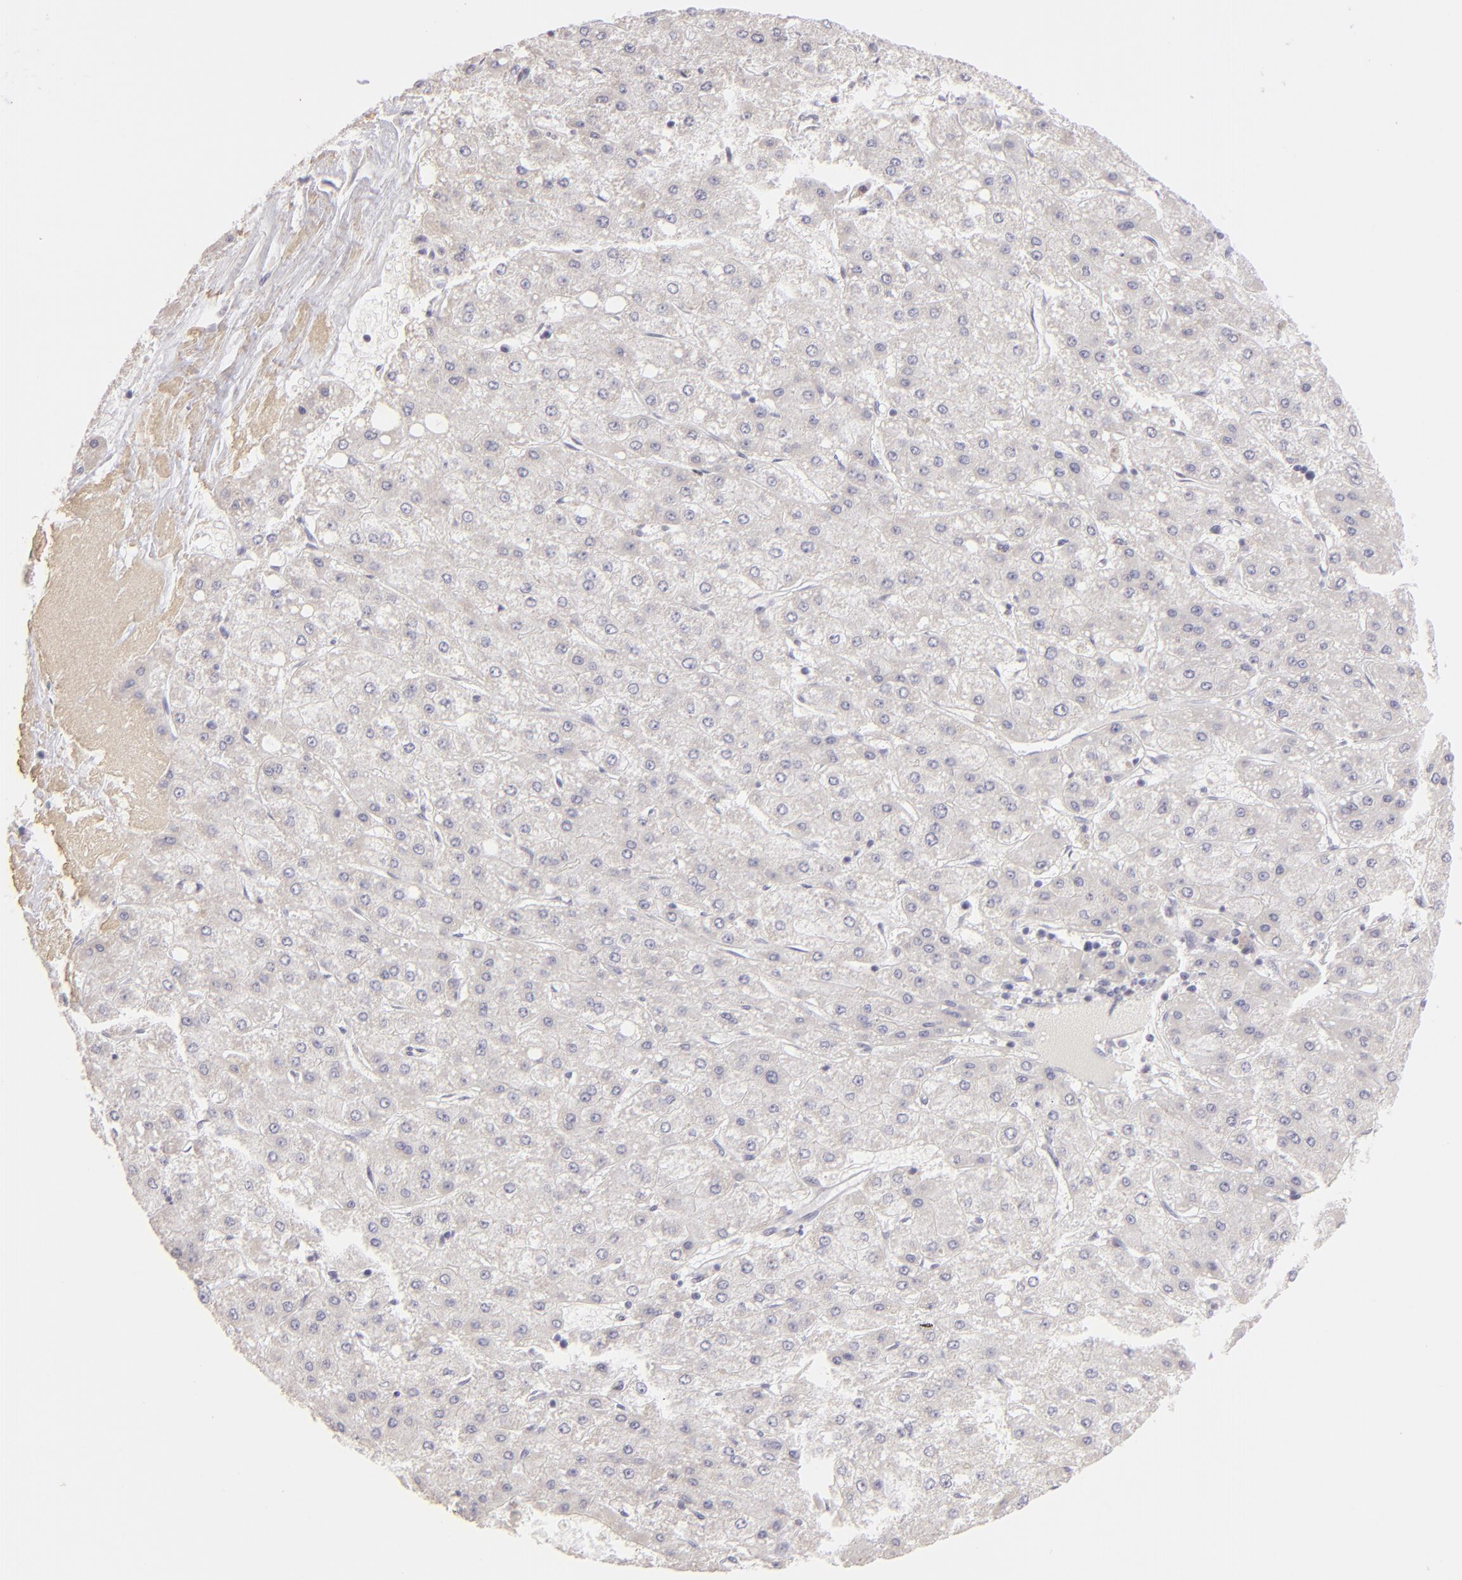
{"staining": {"intensity": "negative", "quantity": "none", "location": "none"}, "tissue": "liver cancer", "cell_type": "Tumor cells", "image_type": "cancer", "snomed": [{"axis": "morphology", "description": "Carcinoma, Hepatocellular, NOS"}, {"axis": "topography", "description": "Liver"}], "caption": "Protein analysis of liver cancer (hepatocellular carcinoma) displays no significant staining in tumor cells.", "gene": "MAGEA1", "patient": {"sex": "female", "age": 52}}